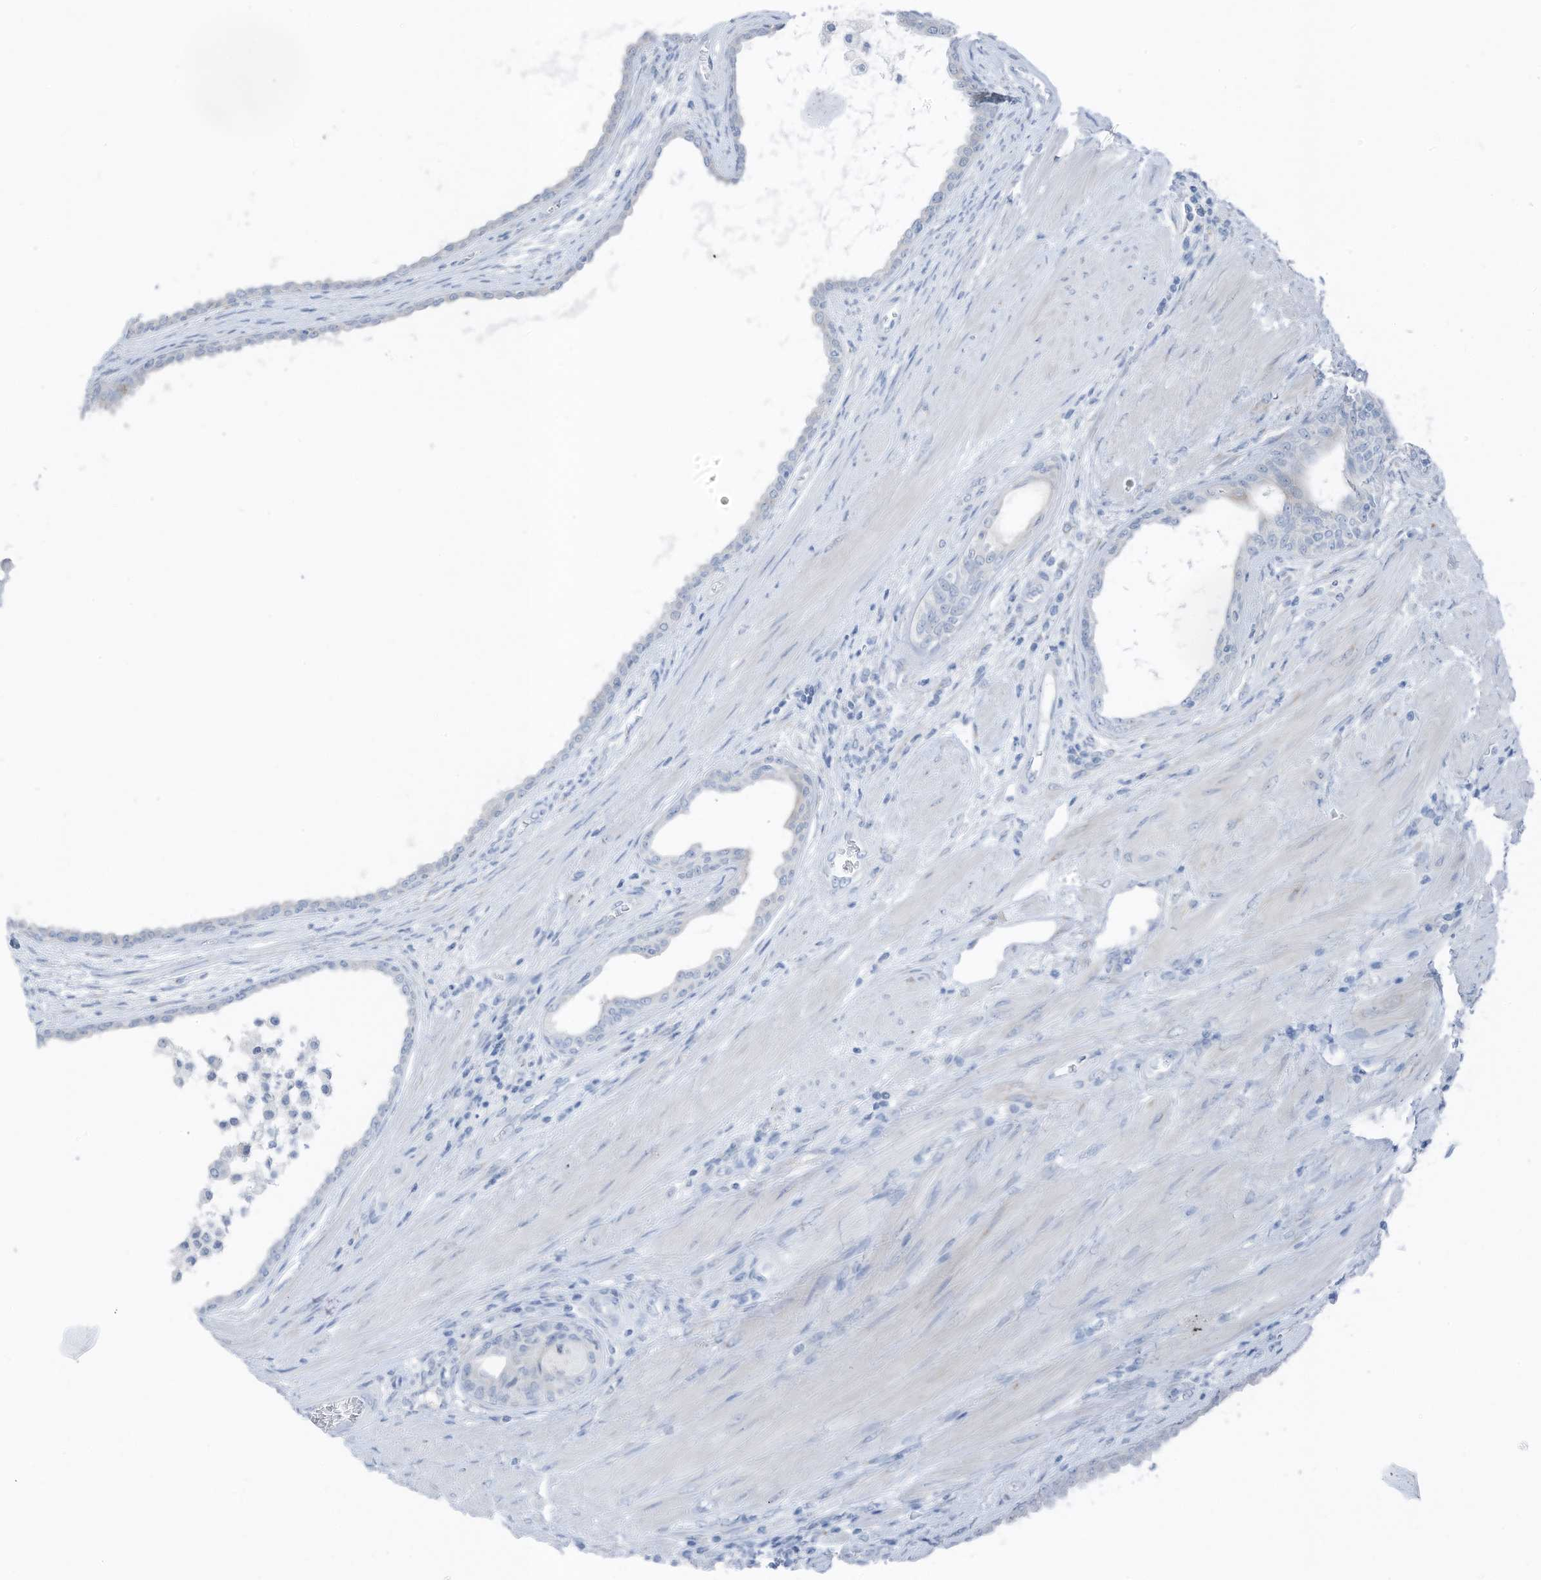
{"staining": {"intensity": "negative", "quantity": "none", "location": "none"}, "tissue": "prostate cancer", "cell_type": "Tumor cells", "image_type": "cancer", "snomed": [{"axis": "morphology", "description": "Normal tissue, NOS"}, {"axis": "morphology", "description": "Adenocarcinoma, Low grade"}, {"axis": "topography", "description": "Prostate"}, {"axis": "topography", "description": "Peripheral nerve tissue"}], "caption": "A photomicrograph of adenocarcinoma (low-grade) (prostate) stained for a protein reveals no brown staining in tumor cells. The staining was performed using DAB (3,3'-diaminobenzidine) to visualize the protein expression in brown, while the nuclei were stained in blue with hematoxylin (Magnification: 20x).", "gene": "ARHGEF33", "patient": {"sex": "male", "age": 71}}